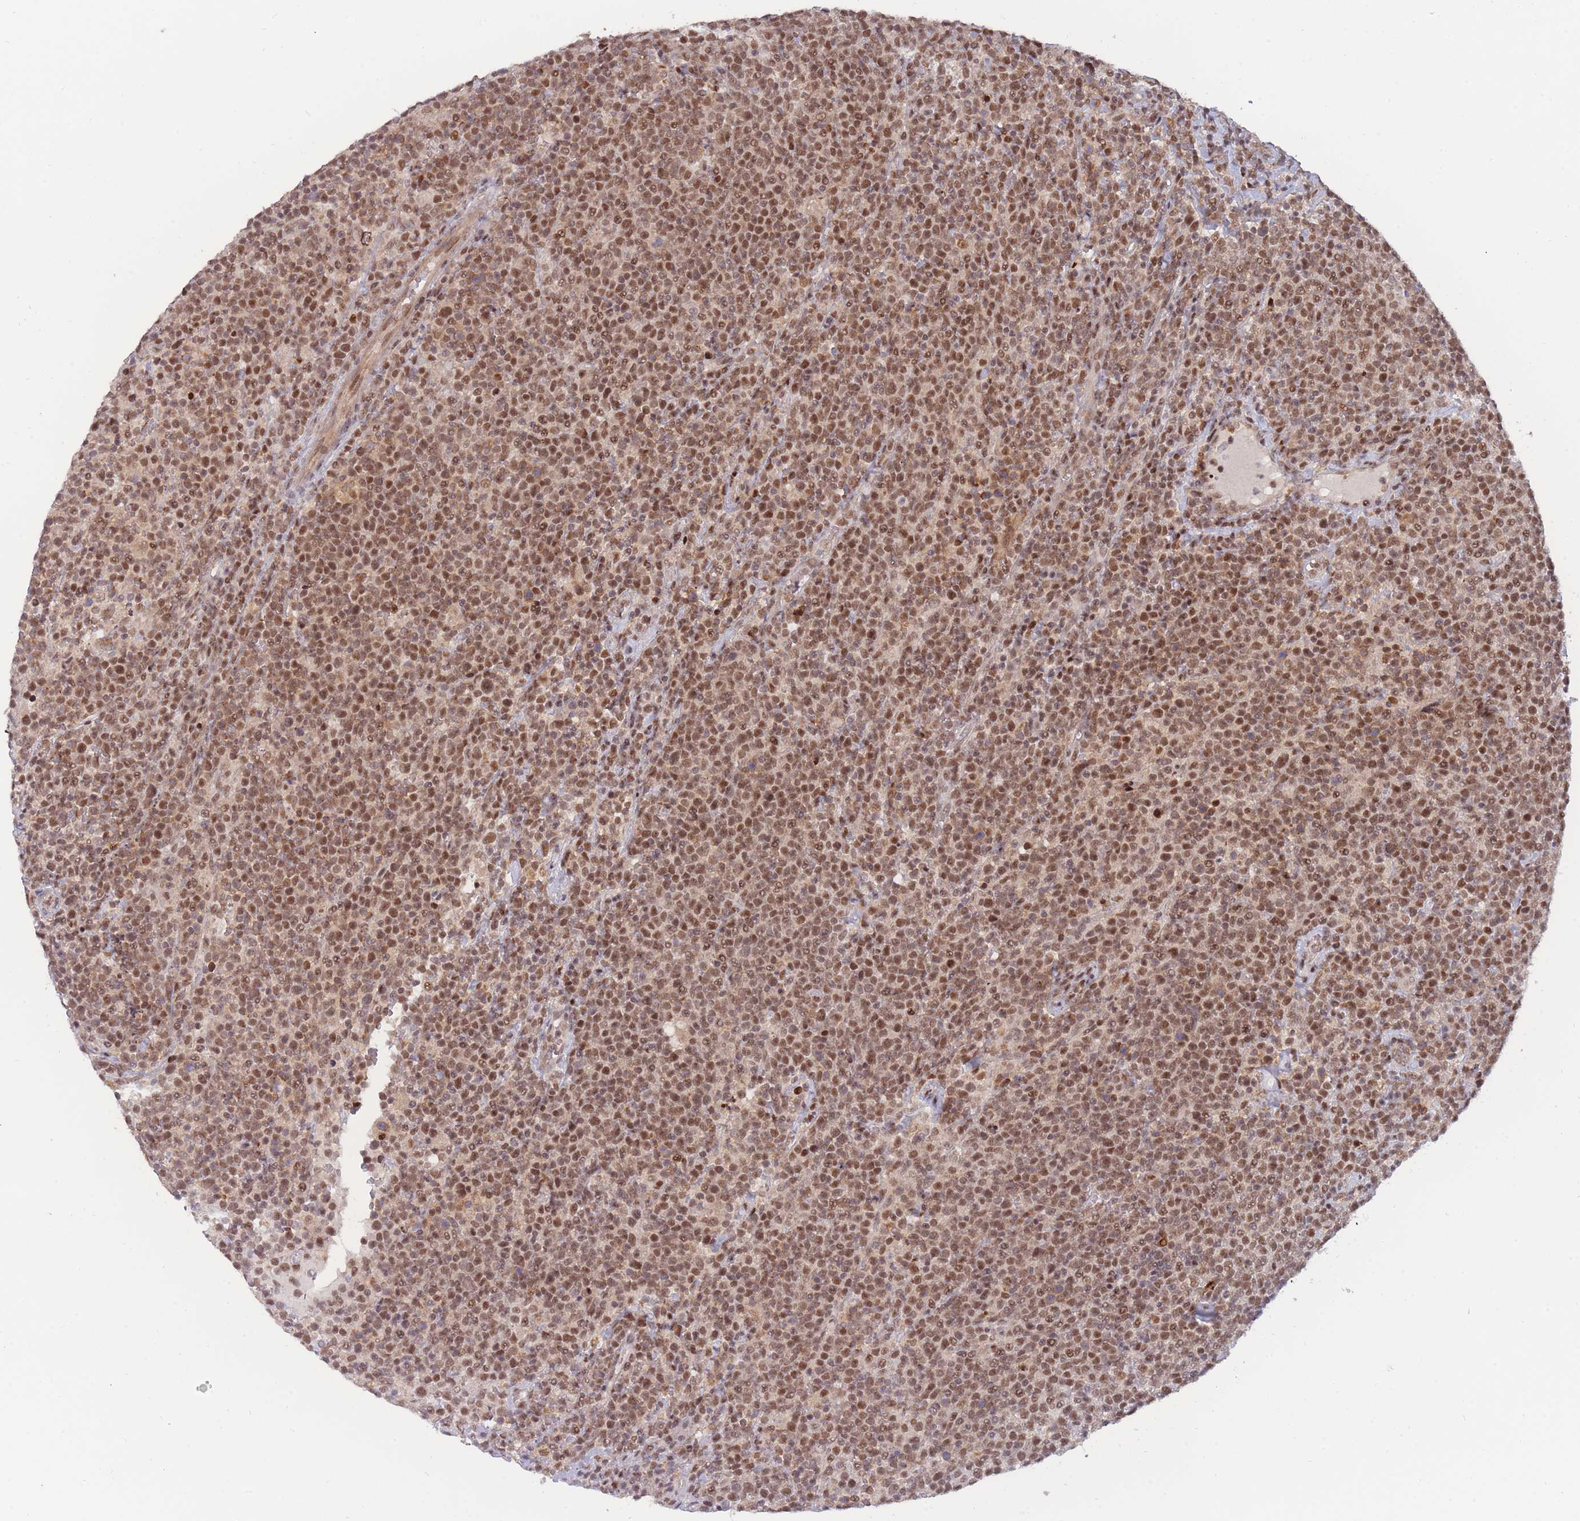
{"staining": {"intensity": "moderate", "quantity": ">75%", "location": "cytoplasmic/membranous,nuclear"}, "tissue": "lymphoma", "cell_type": "Tumor cells", "image_type": "cancer", "snomed": [{"axis": "morphology", "description": "Malignant lymphoma, non-Hodgkin's type, High grade"}, {"axis": "topography", "description": "Lymph node"}], "caption": "The photomicrograph demonstrates staining of malignant lymphoma, non-Hodgkin's type (high-grade), revealing moderate cytoplasmic/membranous and nuclear protein staining (brown color) within tumor cells. Nuclei are stained in blue.", "gene": "BOD1L1", "patient": {"sex": "male", "age": 61}}